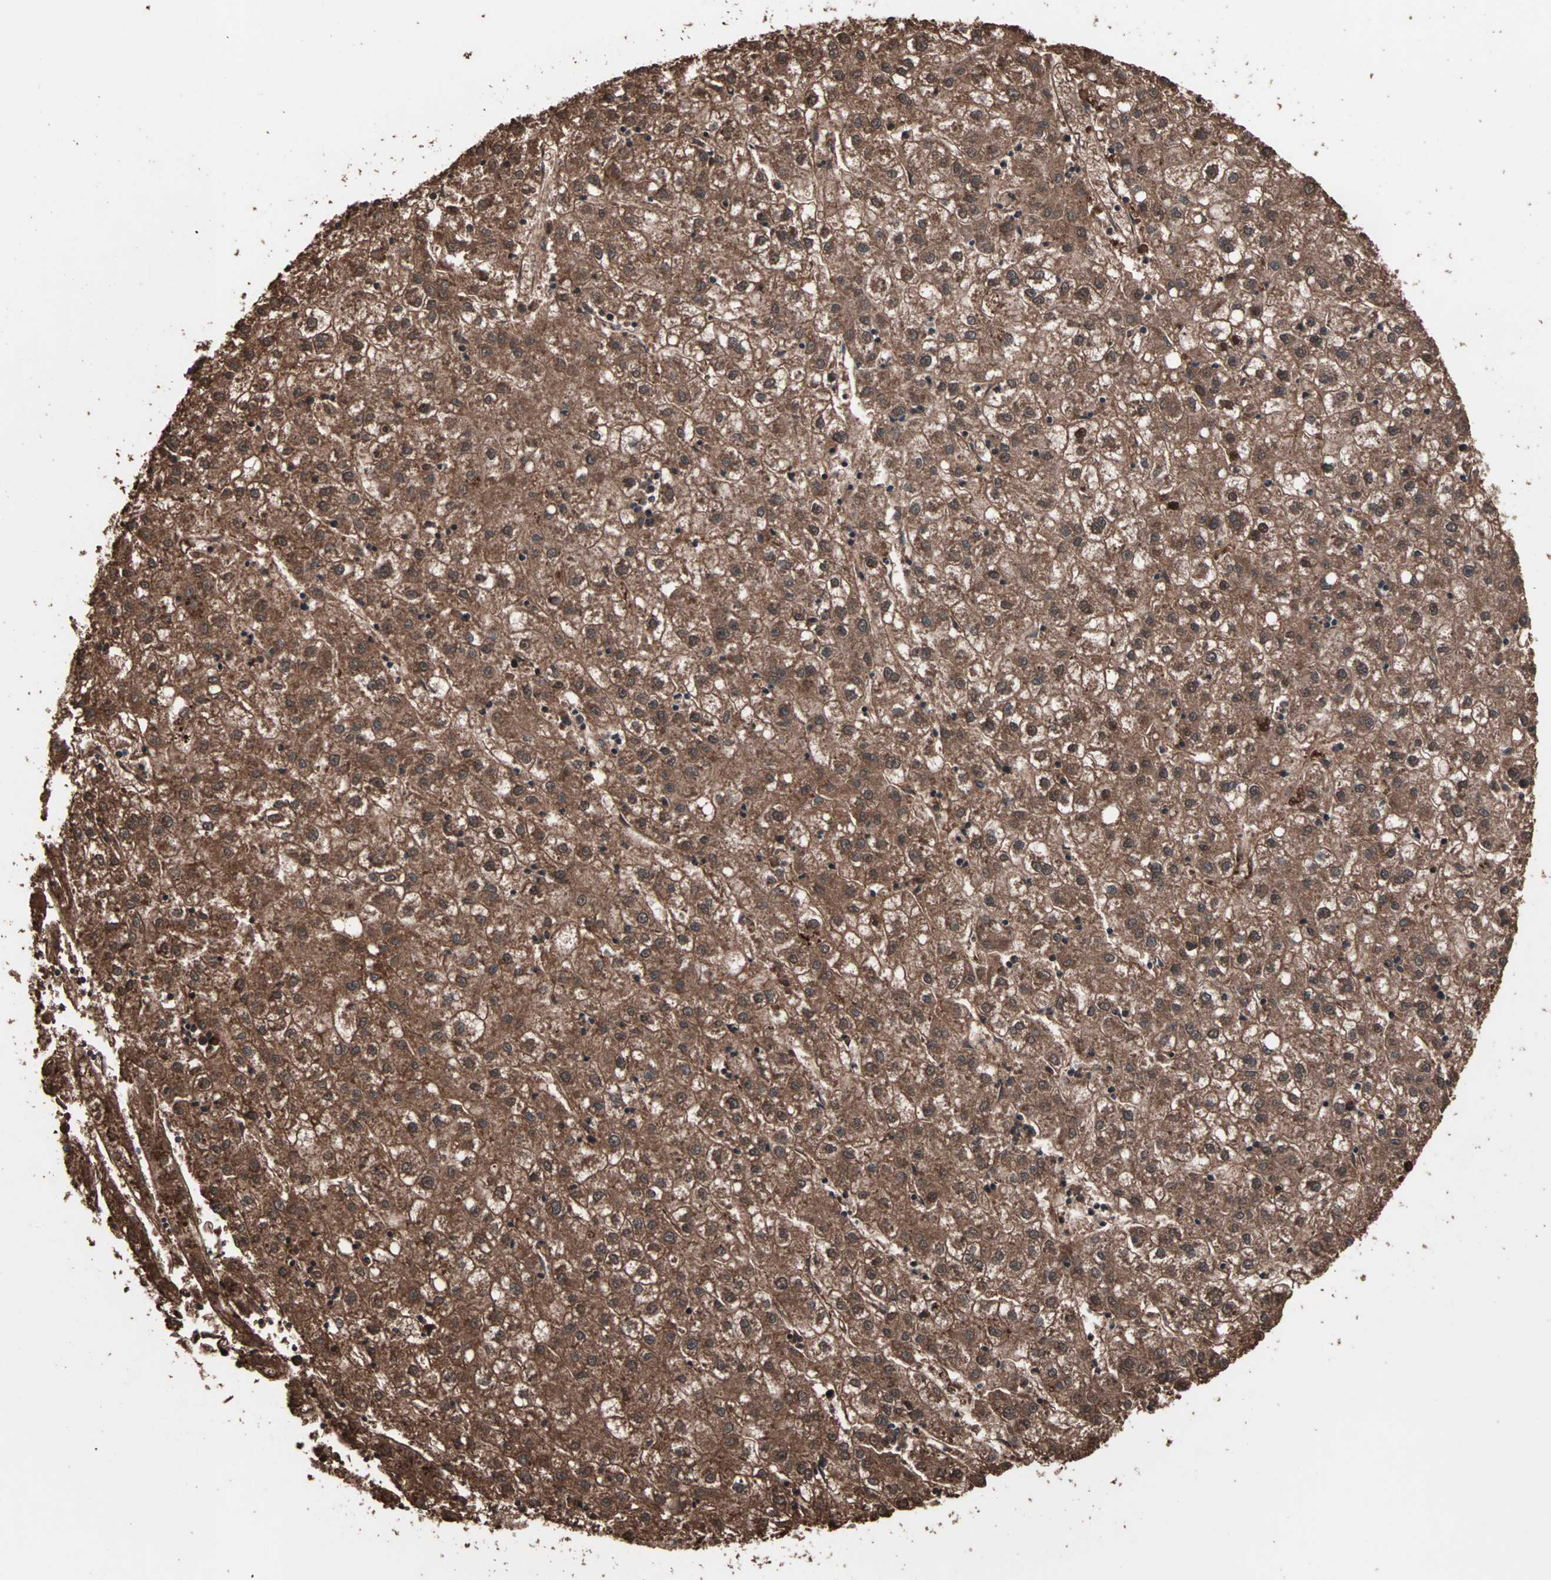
{"staining": {"intensity": "strong", "quantity": ">75%", "location": "cytoplasmic/membranous"}, "tissue": "liver cancer", "cell_type": "Tumor cells", "image_type": "cancer", "snomed": [{"axis": "morphology", "description": "Carcinoma, Hepatocellular, NOS"}, {"axis": "topography", "description": "Liver"}], "caption": "High-magnification brightfield microscopy of liver cancer stained with DAB (brown) and counterstained with hematoxylin (blue). tumor cells exhibit strong cytoplasmic/membranous expression is seen in about>75% of cells. The staining was performed using DAB (3,3'-diaminobenzidine), with brown indicating positive protein expression. Nuclei are stained blue with hematoxylin.", "gene": "MRPL2", "patient": {"sex": "male", "age": 72}}